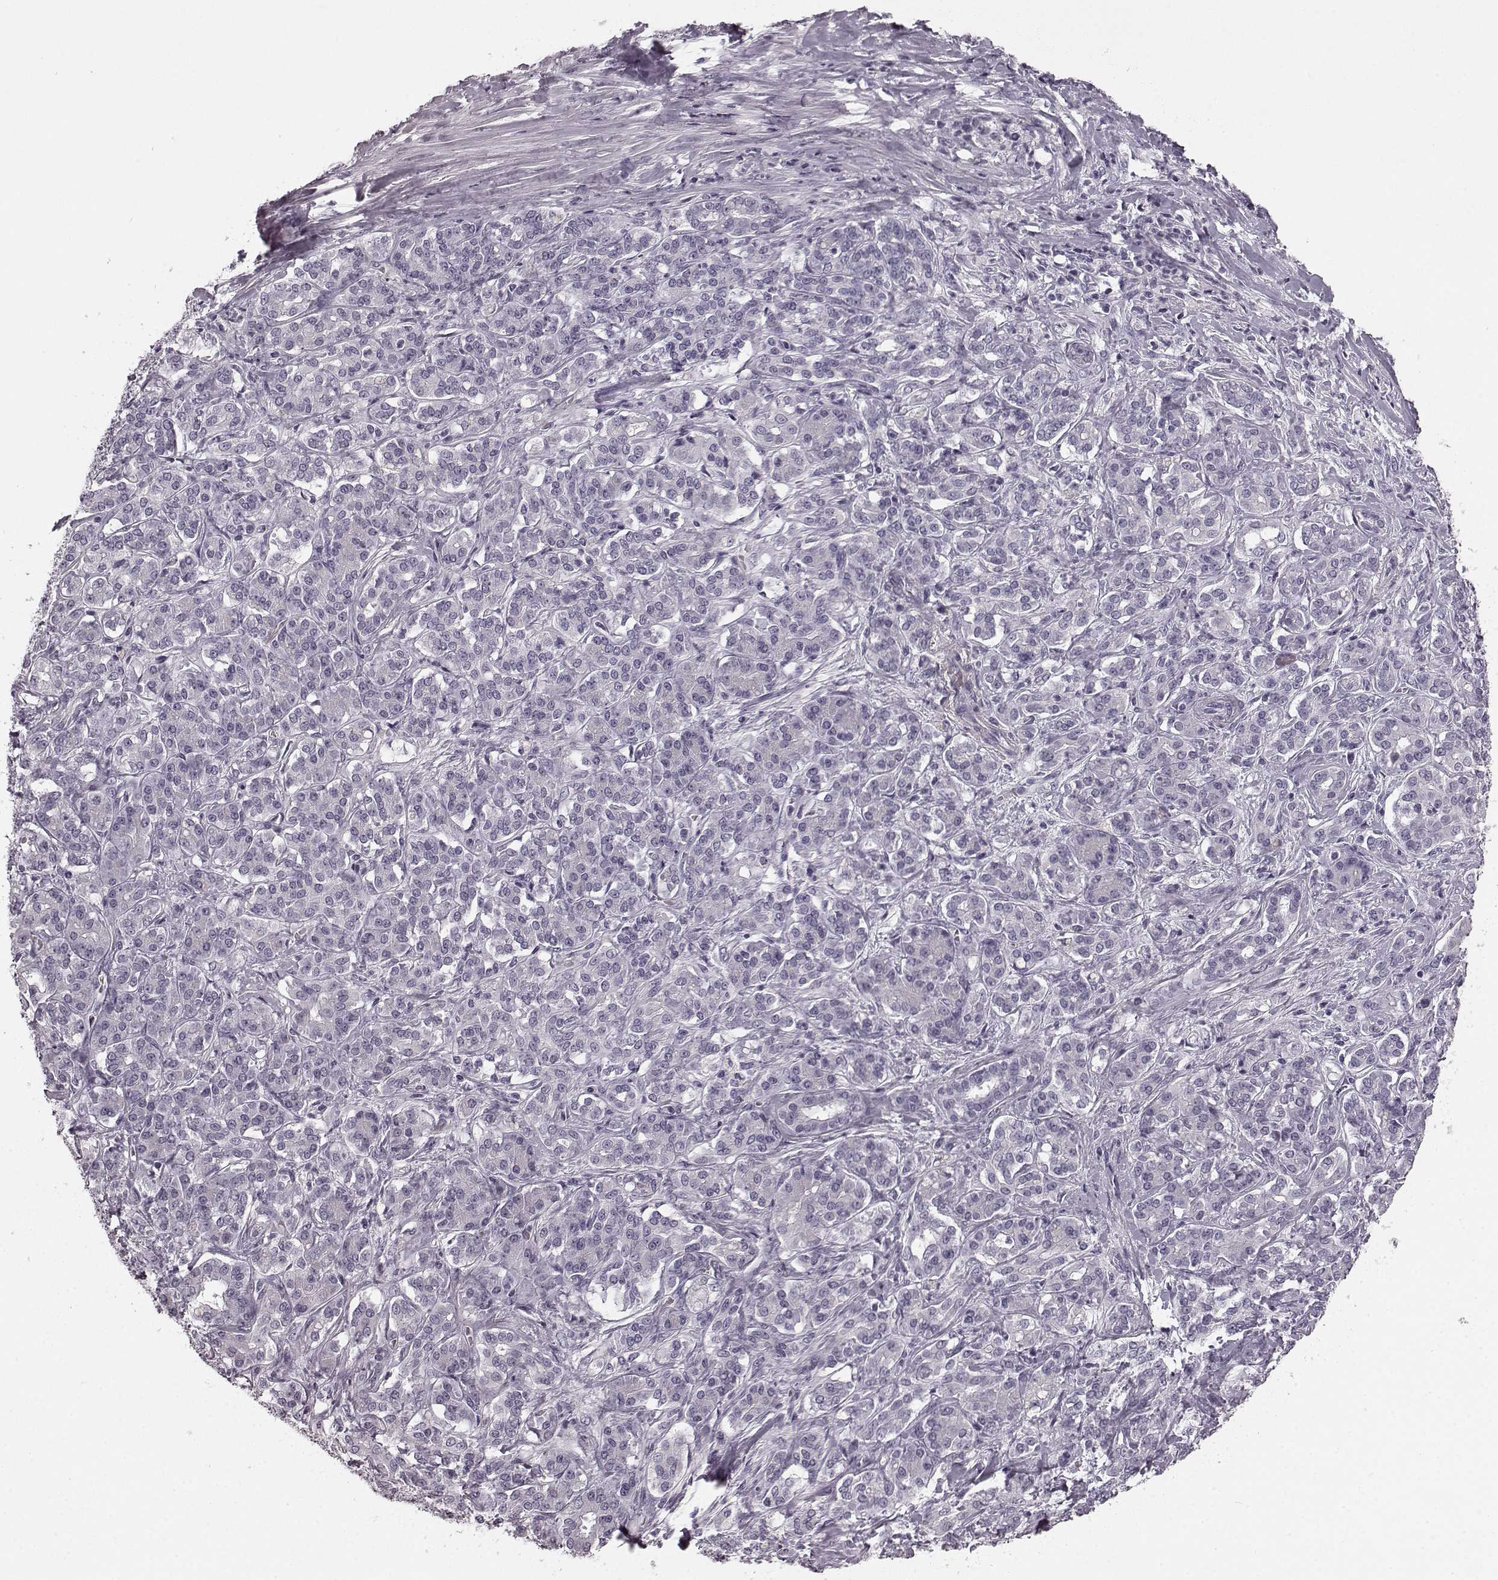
{"staining": {"intensity": "negative", "quantity": "none", "location": "none"}, "tissue": "pancreatic cancer", "cell_type": "Tumor cells", "image_type": "cancer", "snomed": [{"axis": "morphology", "description": "Normal tissue, NOS"}, {"axis": "morphology", "description": "Inflammation, NOS"}, {"axis": "morphology", "description": "Adenocarcinoma, NOS"}, {"axis": "topography", "description": "Pancreas"}], "caption": "A micrograph of human pancreatic adenocarcinoma is negative for staining in tumor cells.", "gene": "TMPRSS15", "patient": {"sex": "male", "age": 57}}